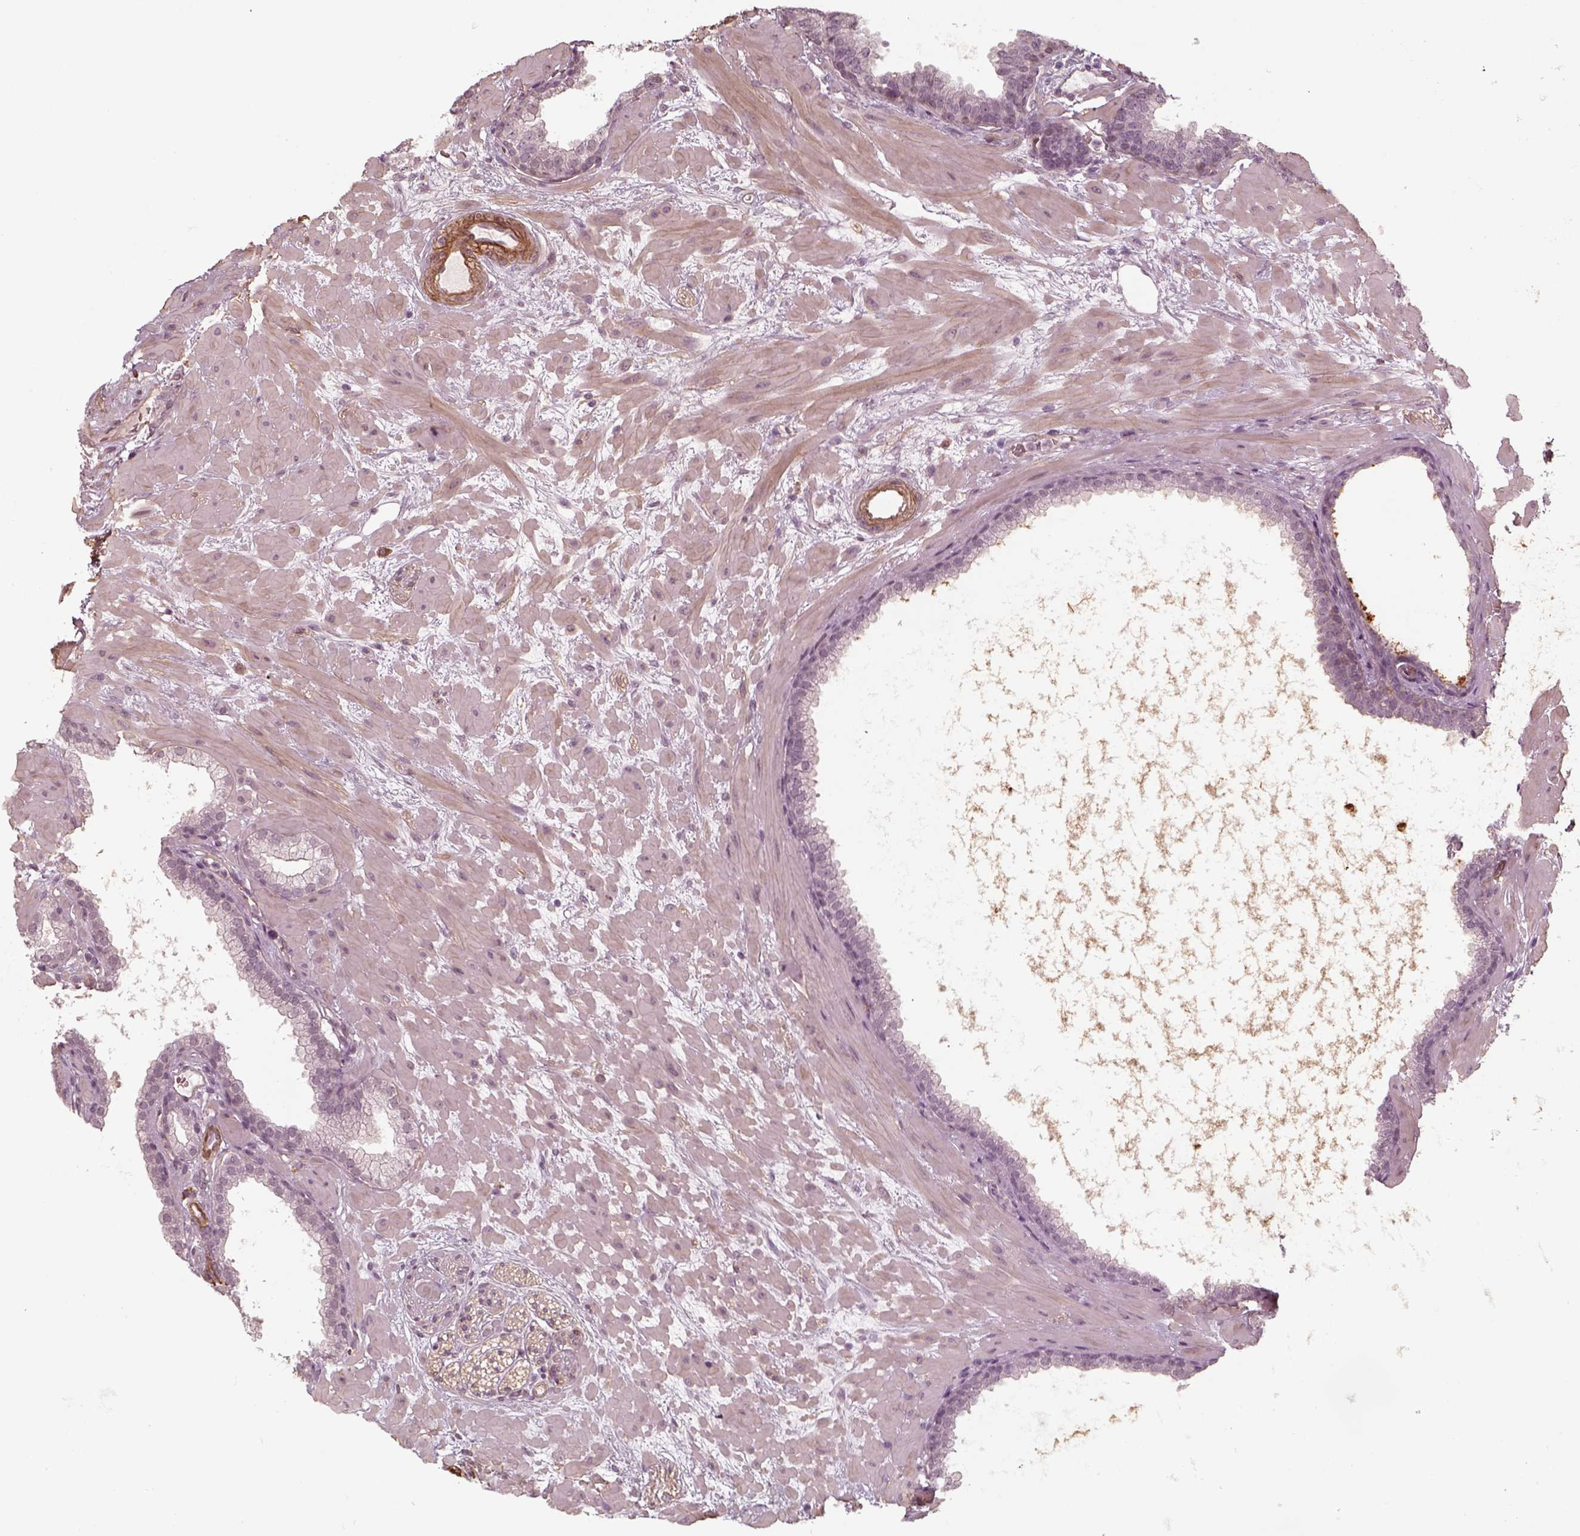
{"staining": {"intensity": "negative", "quantity": "none", "location": "none"}, "tissue": "prostate cancer", "cell_type": "Tumor cells", "image_type": "cancer", "snomed": [{"axis": "morphology", "description": "Adenocarcinoma, Low grade"}, {"axis": "topography", "description": "Prostate"}], "caption": "IHC histopathology image of neoplastic tissue: human prostate cancer stained with DAB exhibits no significant protein expression in tumor cells.", "gene": "LAMB2", "patient": {"sex": "male", "age": 68}}